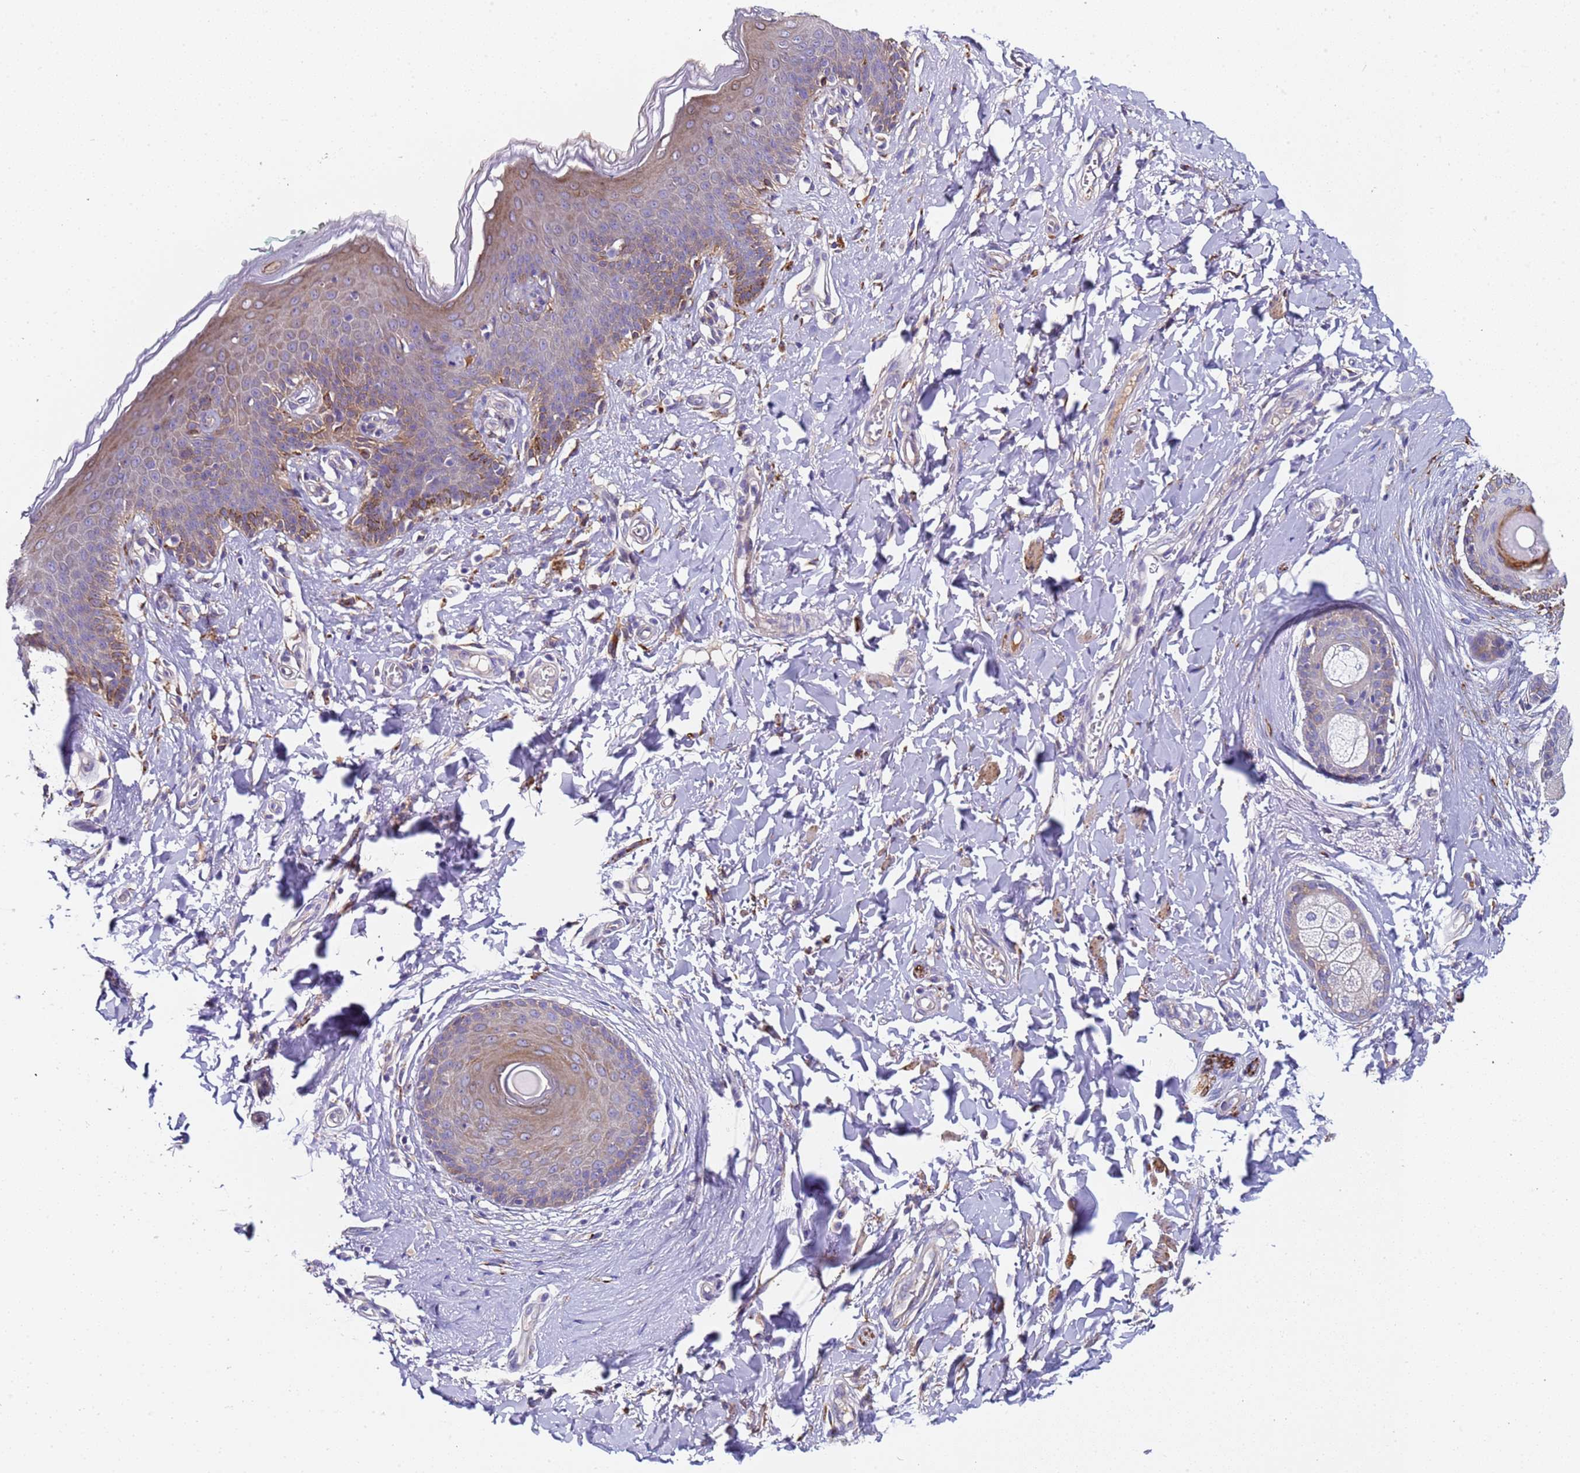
{"staining": {"intensity": "moderate", "quantity": "25%-75%", "location": "cytoplasmic/membranous"}, "tissue": "skin", "cell_type": "Epidermal cells", "image_type": "normal", "snomed": [{"axis": "morphology", "description": "Normal tissue, NOS"}, {"axis": "topography", "description": "Vulva"}], "caption": "Immunohistochemistry (IHC) of unremarkable human skin exhibits medium levels of moderate cytoplasmic/membranous staining in about 25%-75% of epidermal cells. The protein of interest is stained brown, and the nuclei are stained in blue (DAB (3,3'-diaminobenzidine) IHC with brightfield microscopy, high magnification).", "gene": "PAQR7", "patient": {"sex": "female", "age": 66}}